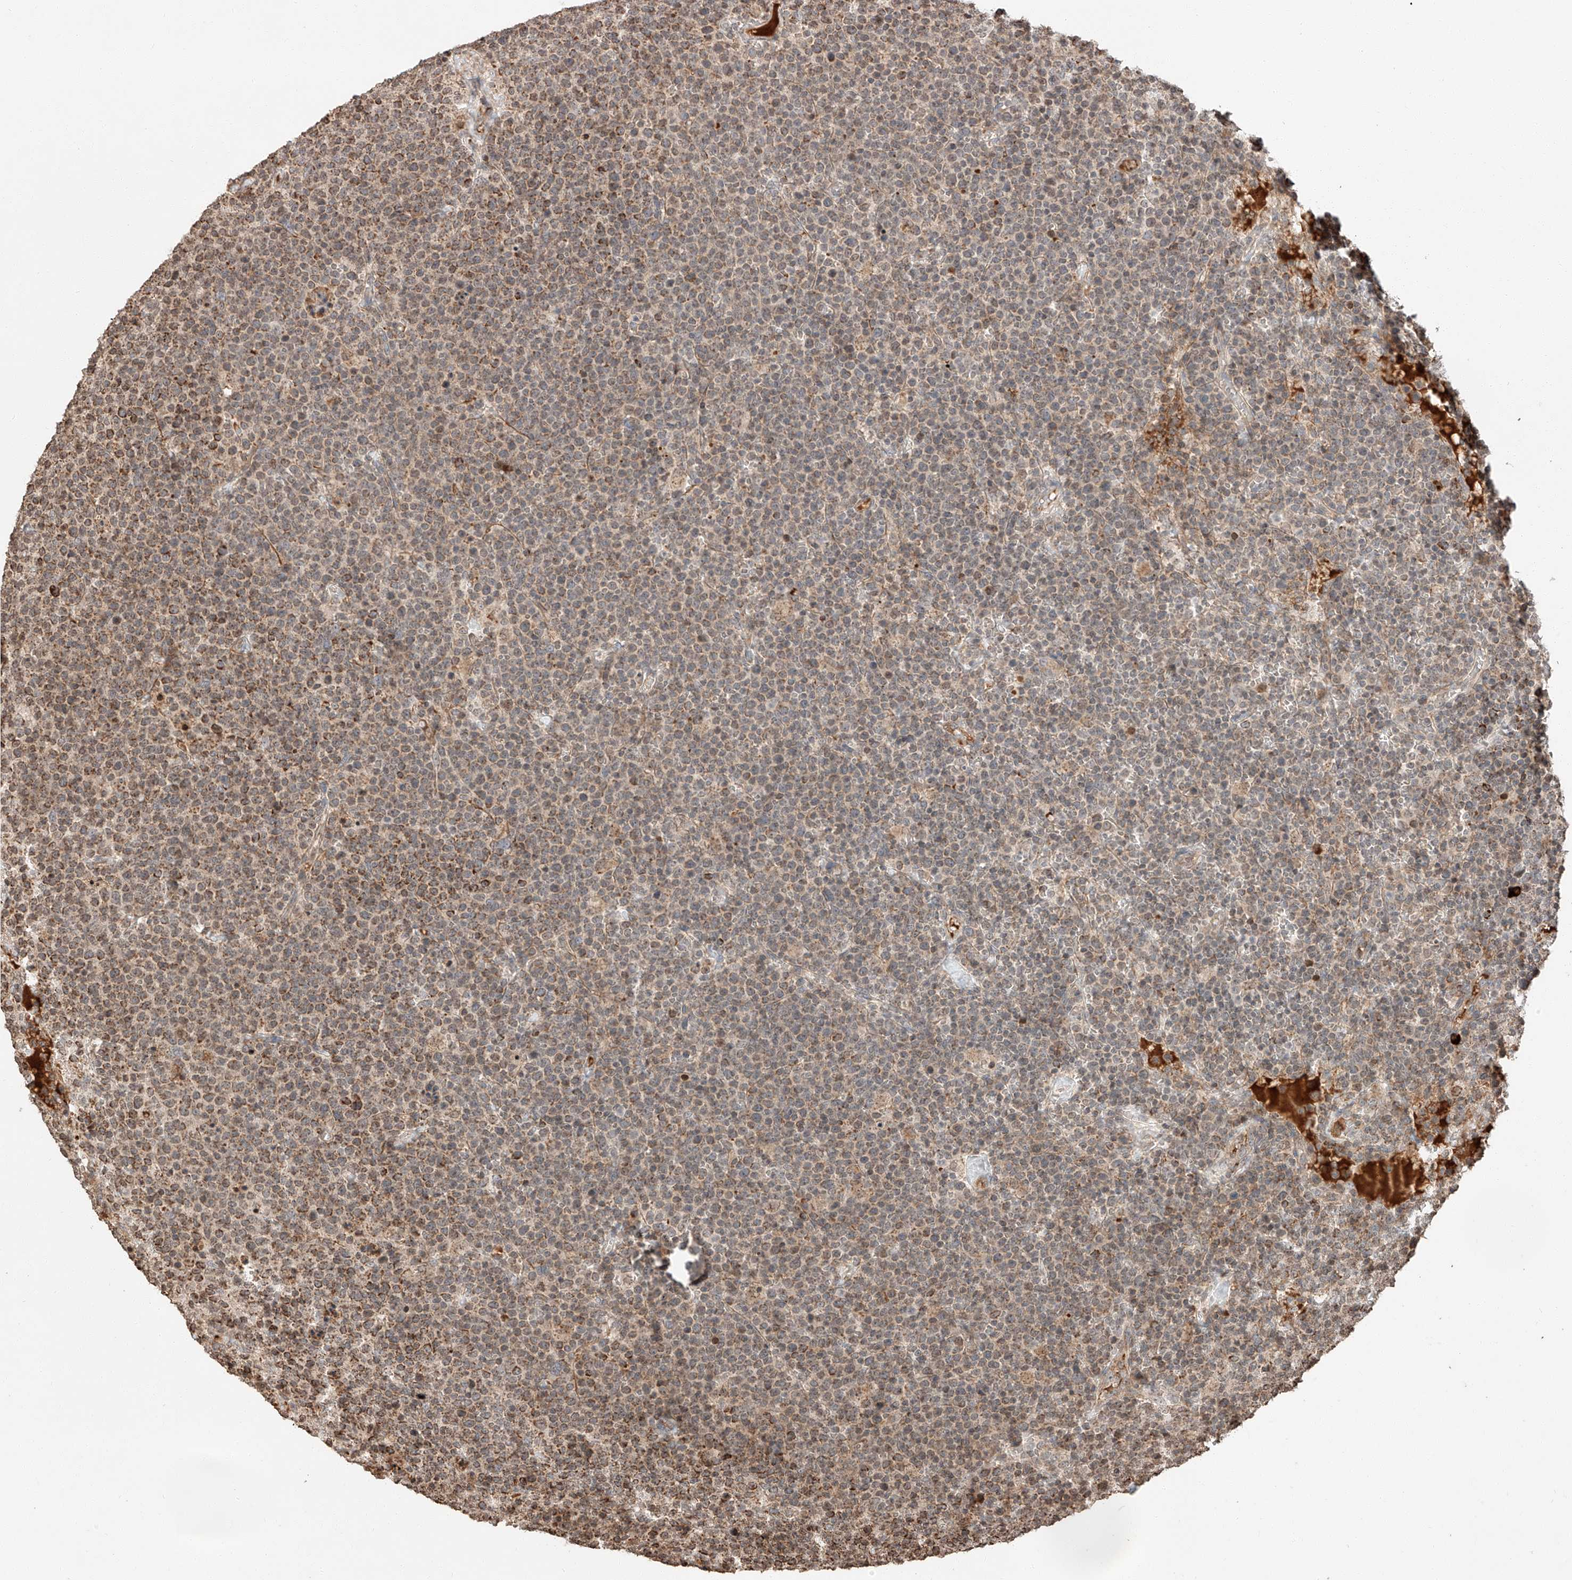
{"staining": {"intensity": "moderate", "quantity": "25%-75%", "location": "cytoplasmic/membranous"}, "tissue": "lymphoma", "cell_type": "Tumor cells", "image_type": "cancer", "snomed": [{"axis": "morphology", "description": "Malignant lymphoma, non-Hodgkin's type, High grade"}, {"axis": "topography", "description": "Lymph node"}], "caption": "Immunohistochemistry image of neoplastic tissue: lymphoma stained using immunohistochemistry (IHC) exhibits medium levels of moderate protein expression localized specifically in the cytoplasmic/membranous of tumor cells, appearing as a cytoplasmic/membranous brown color.", "gene": "ARHGAP33", "patient": {"sex": "male", "age": 61}}